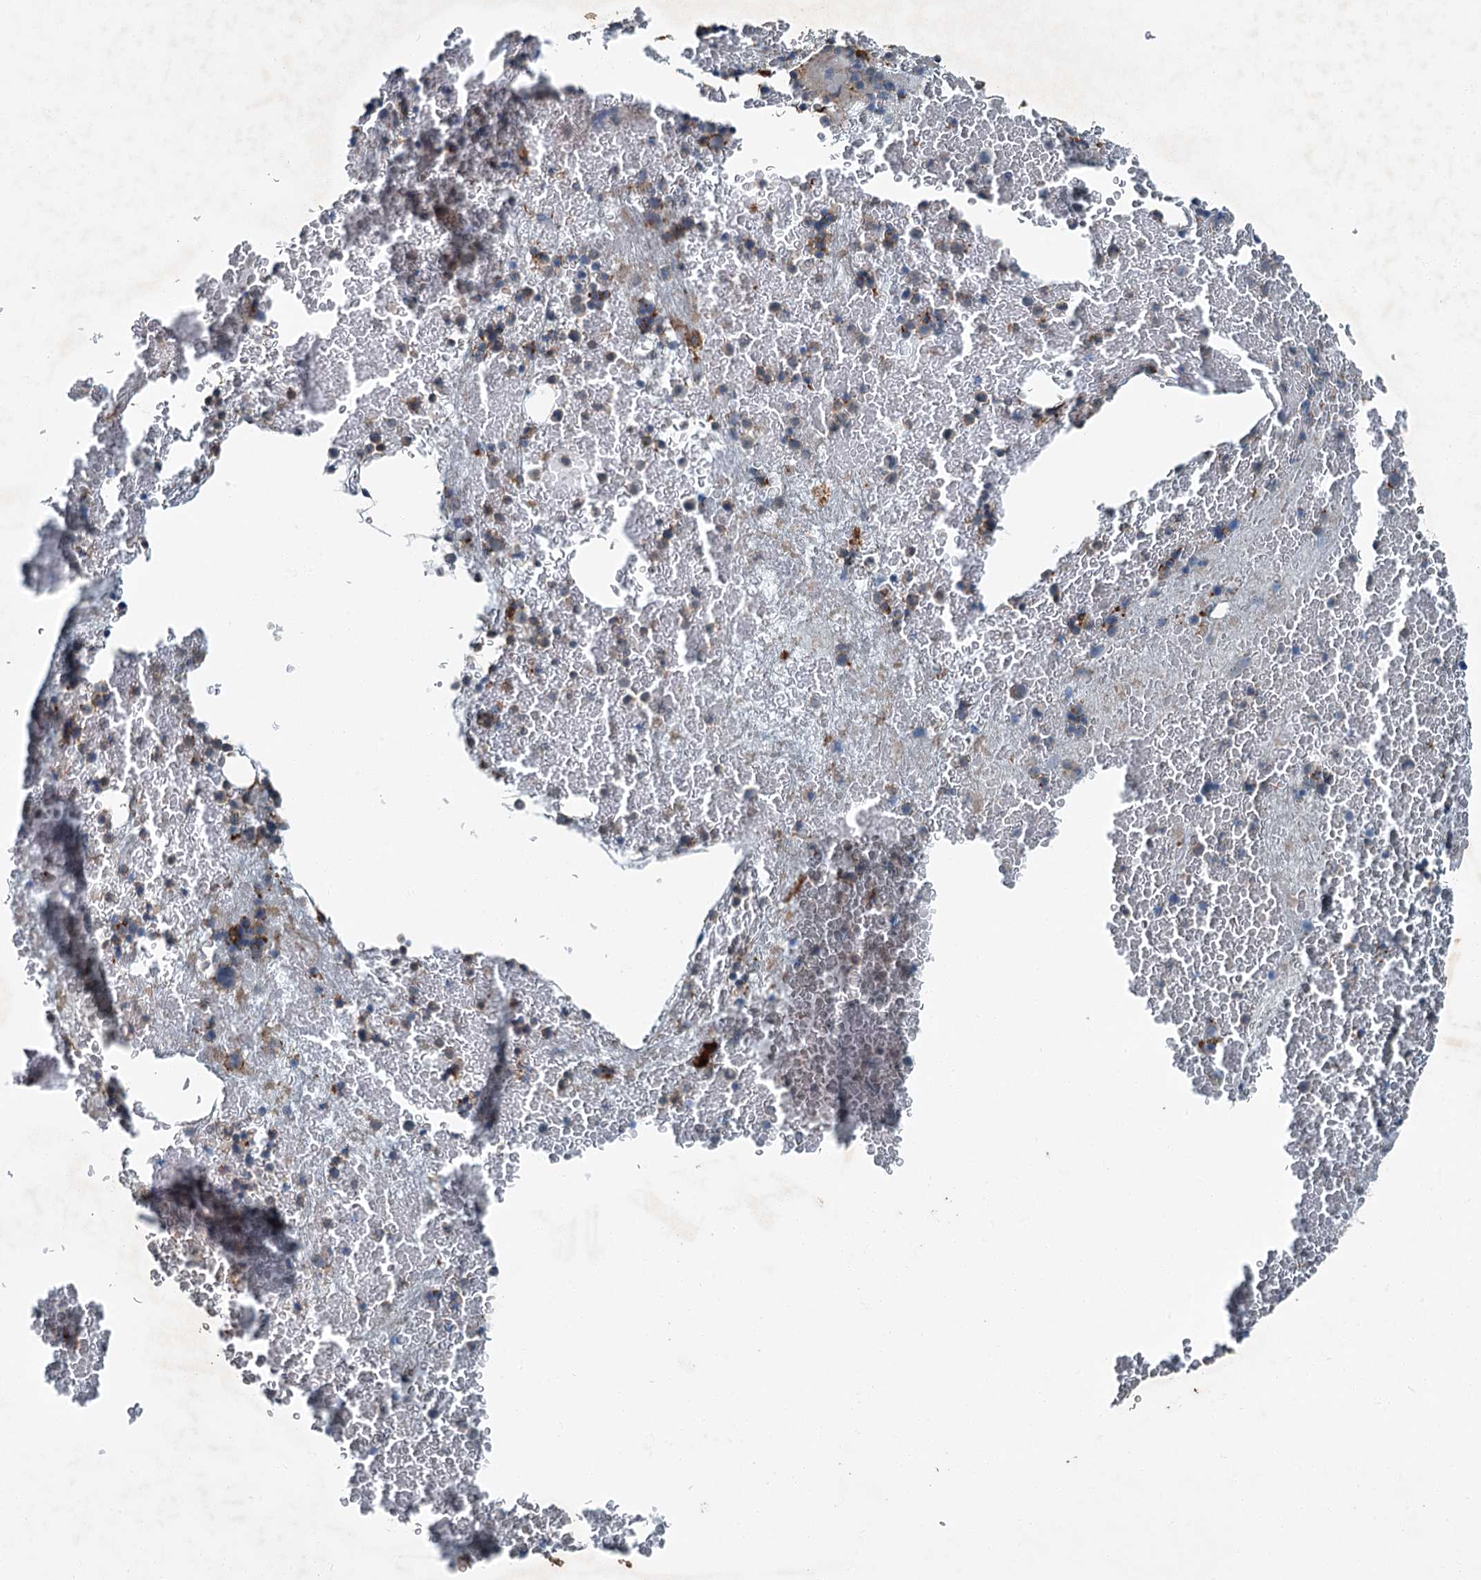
{"staining": {"intensity": "moderate", "quantity": "<25%", "location": "cytoplasmic/membranous"}, "tissue": "bone marrow", "cell_type": "Hematopoietic cells", "image_type": "normal", "snomed": [{"axis": "morphology", "description": "Normal tissue, NOS"}, {"axis": "topography", "description": "Bone marrow"}], "caption": "Immunohistochemical staining of normal bone marrow demonstrates <25% levels of moderate cytoplasmic/membranous protein expression in about <25% of hematopoietic cells.", "gene": "AXL", "patient": {"sex": "male", "age": 36}}